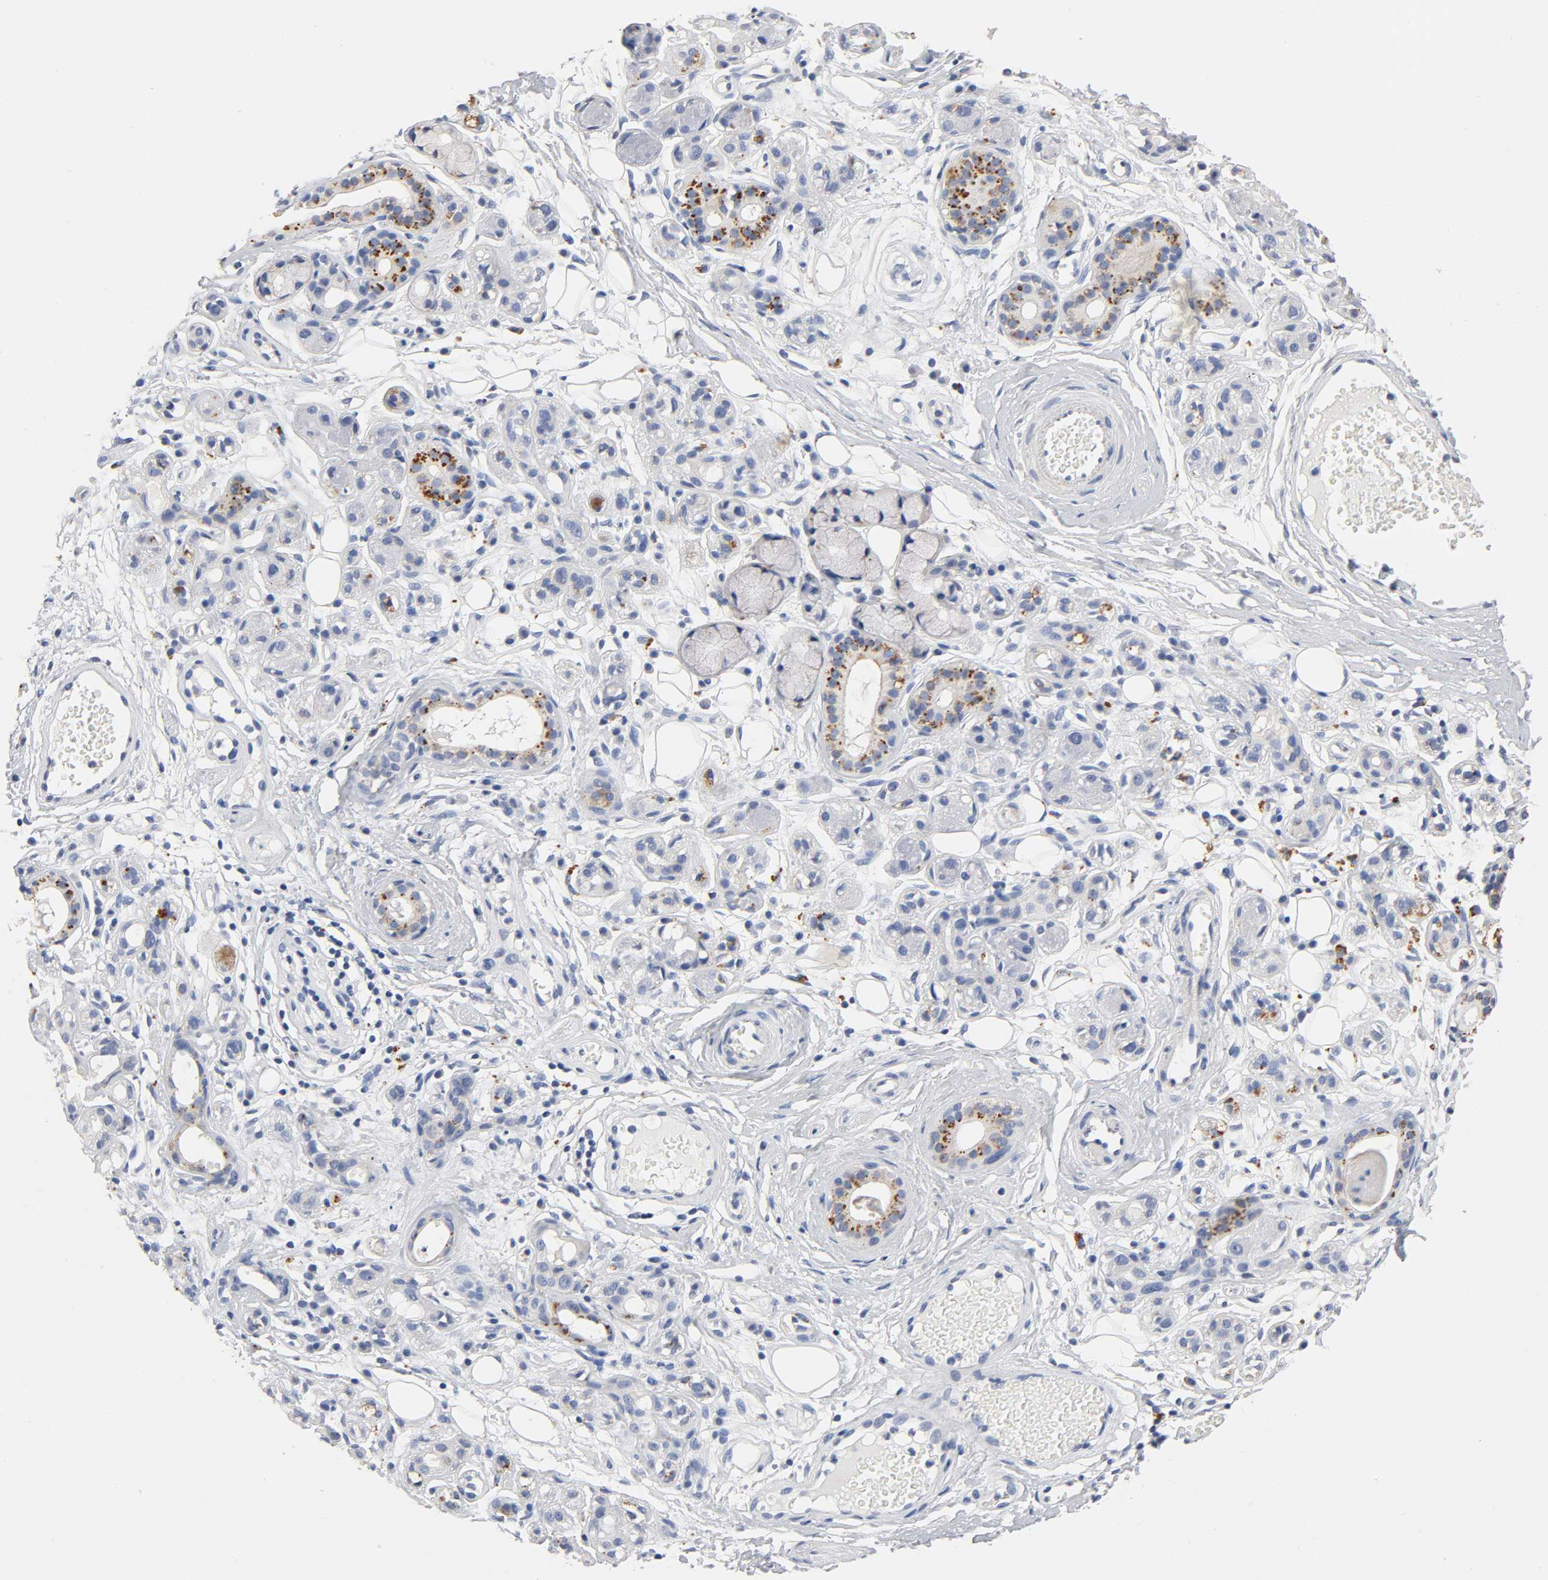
{"staining": {"intensity": "weak", "quantity": "<25%", "location": "cytoplasmic/membranous"}, "tissue": "salivary gland", "cell_type": "Glandular cells", "image_type": "normal", "snomed": [{"axis": "morphology", "description": "Normal tissue, NOS"}, {"axis": "topography", "description": "Salivary gland"}], "caption": "IHC micrograph of unremarkable human salivary gland stained for a protein (brown), which demonstrates no staining in glandular cells. (DAB (3,3'-diaminobenzidine) IHC with hematoxylin counter stain).", "gene": "PLP1", "patient": {"sex": "male", "age": 54}}